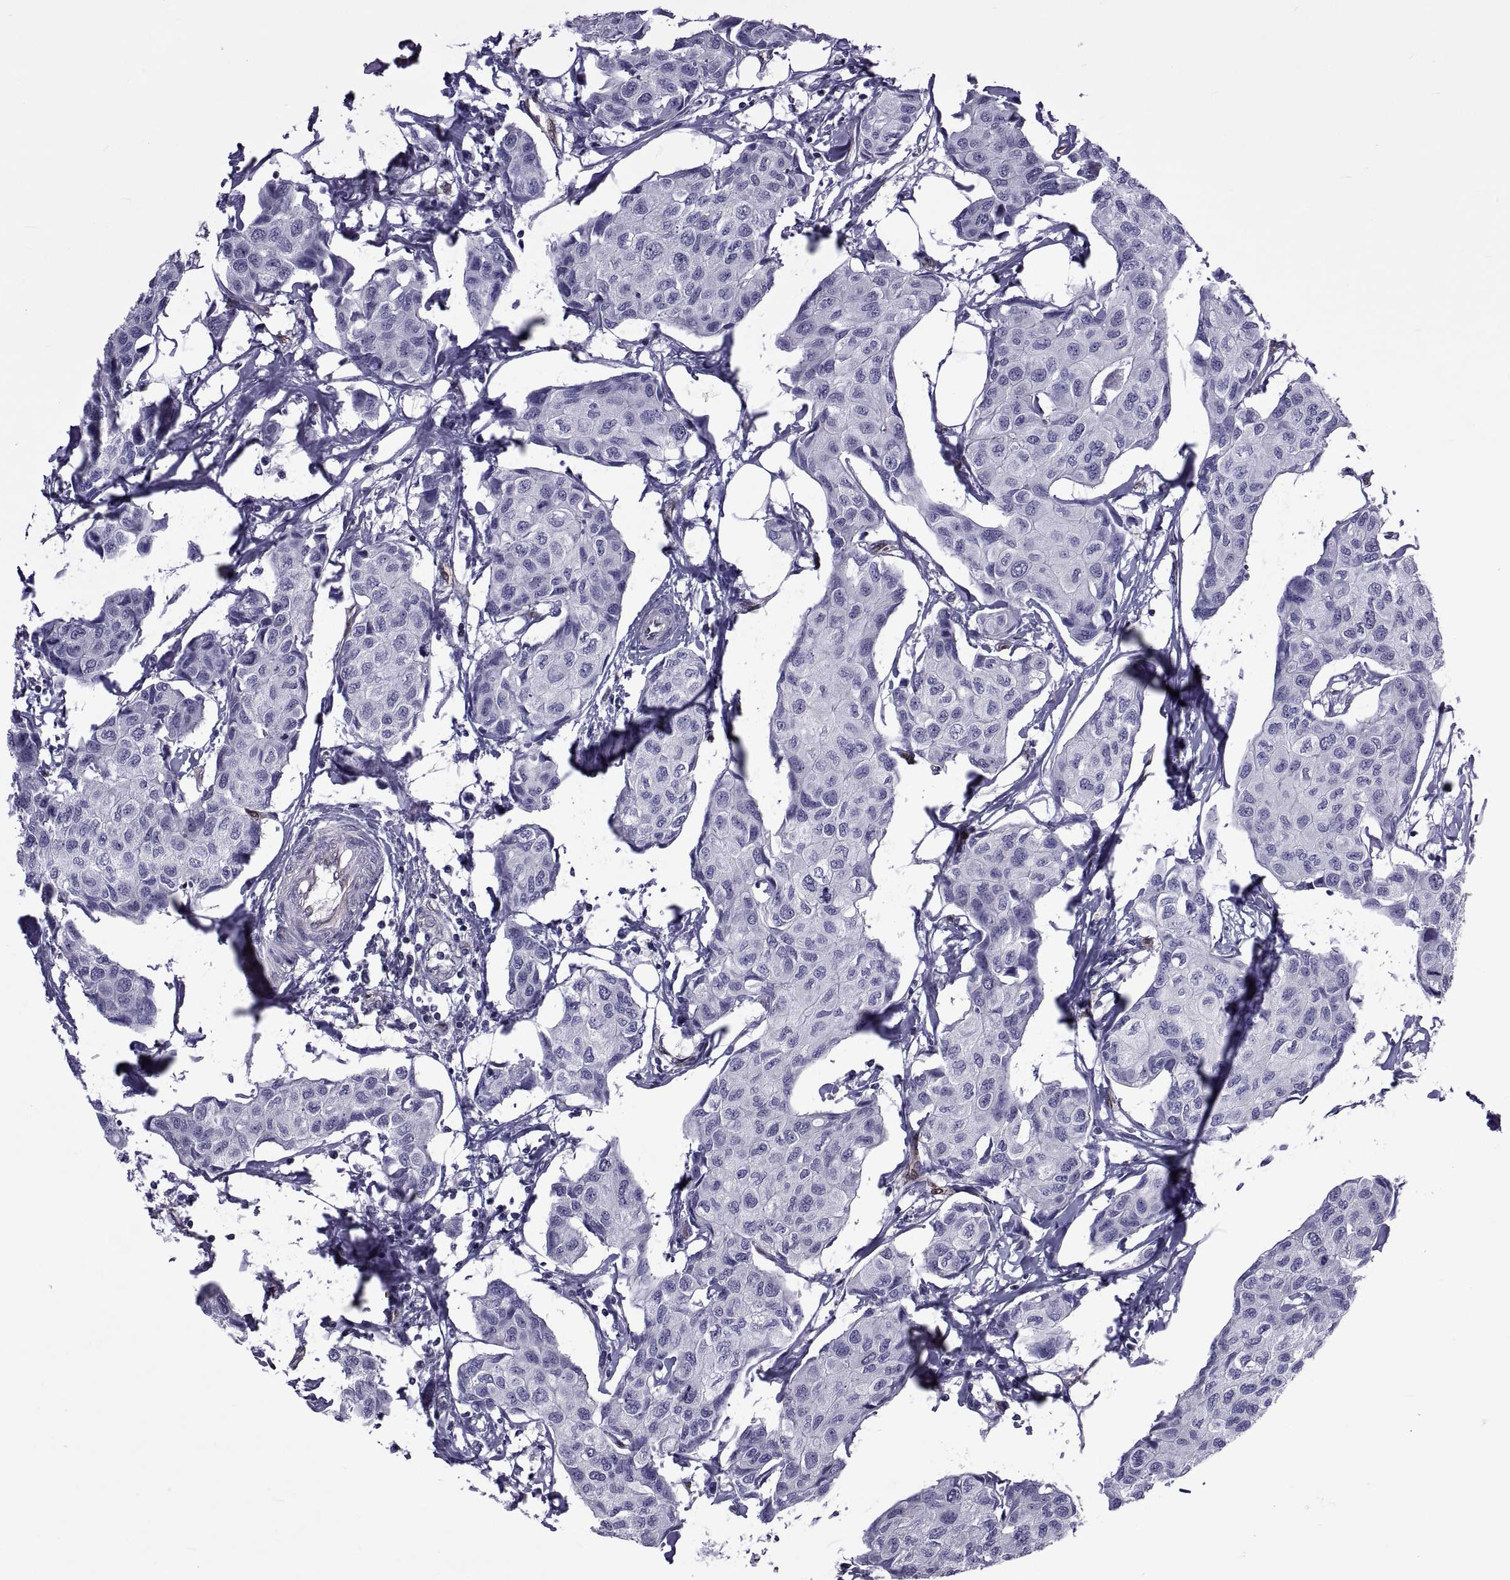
{"staining": {"intensity": "negative", "quantity": "none", "location": "none"}, "tissue": "breast cancer", "cell_type": "Tumor cells", "image_type": "cancer", "snomed": [{"axis": "morphology", "description": "Duct carcinoma"}, {"axis": "topography", "description": "Breast"}], "caption": "This is an immunohistochemistry (IHC) histopathology image of breast cancer. There is no expression in tumor cells.", "gene": "LCN9", "patient": {"sex": "female", "age": 80}}